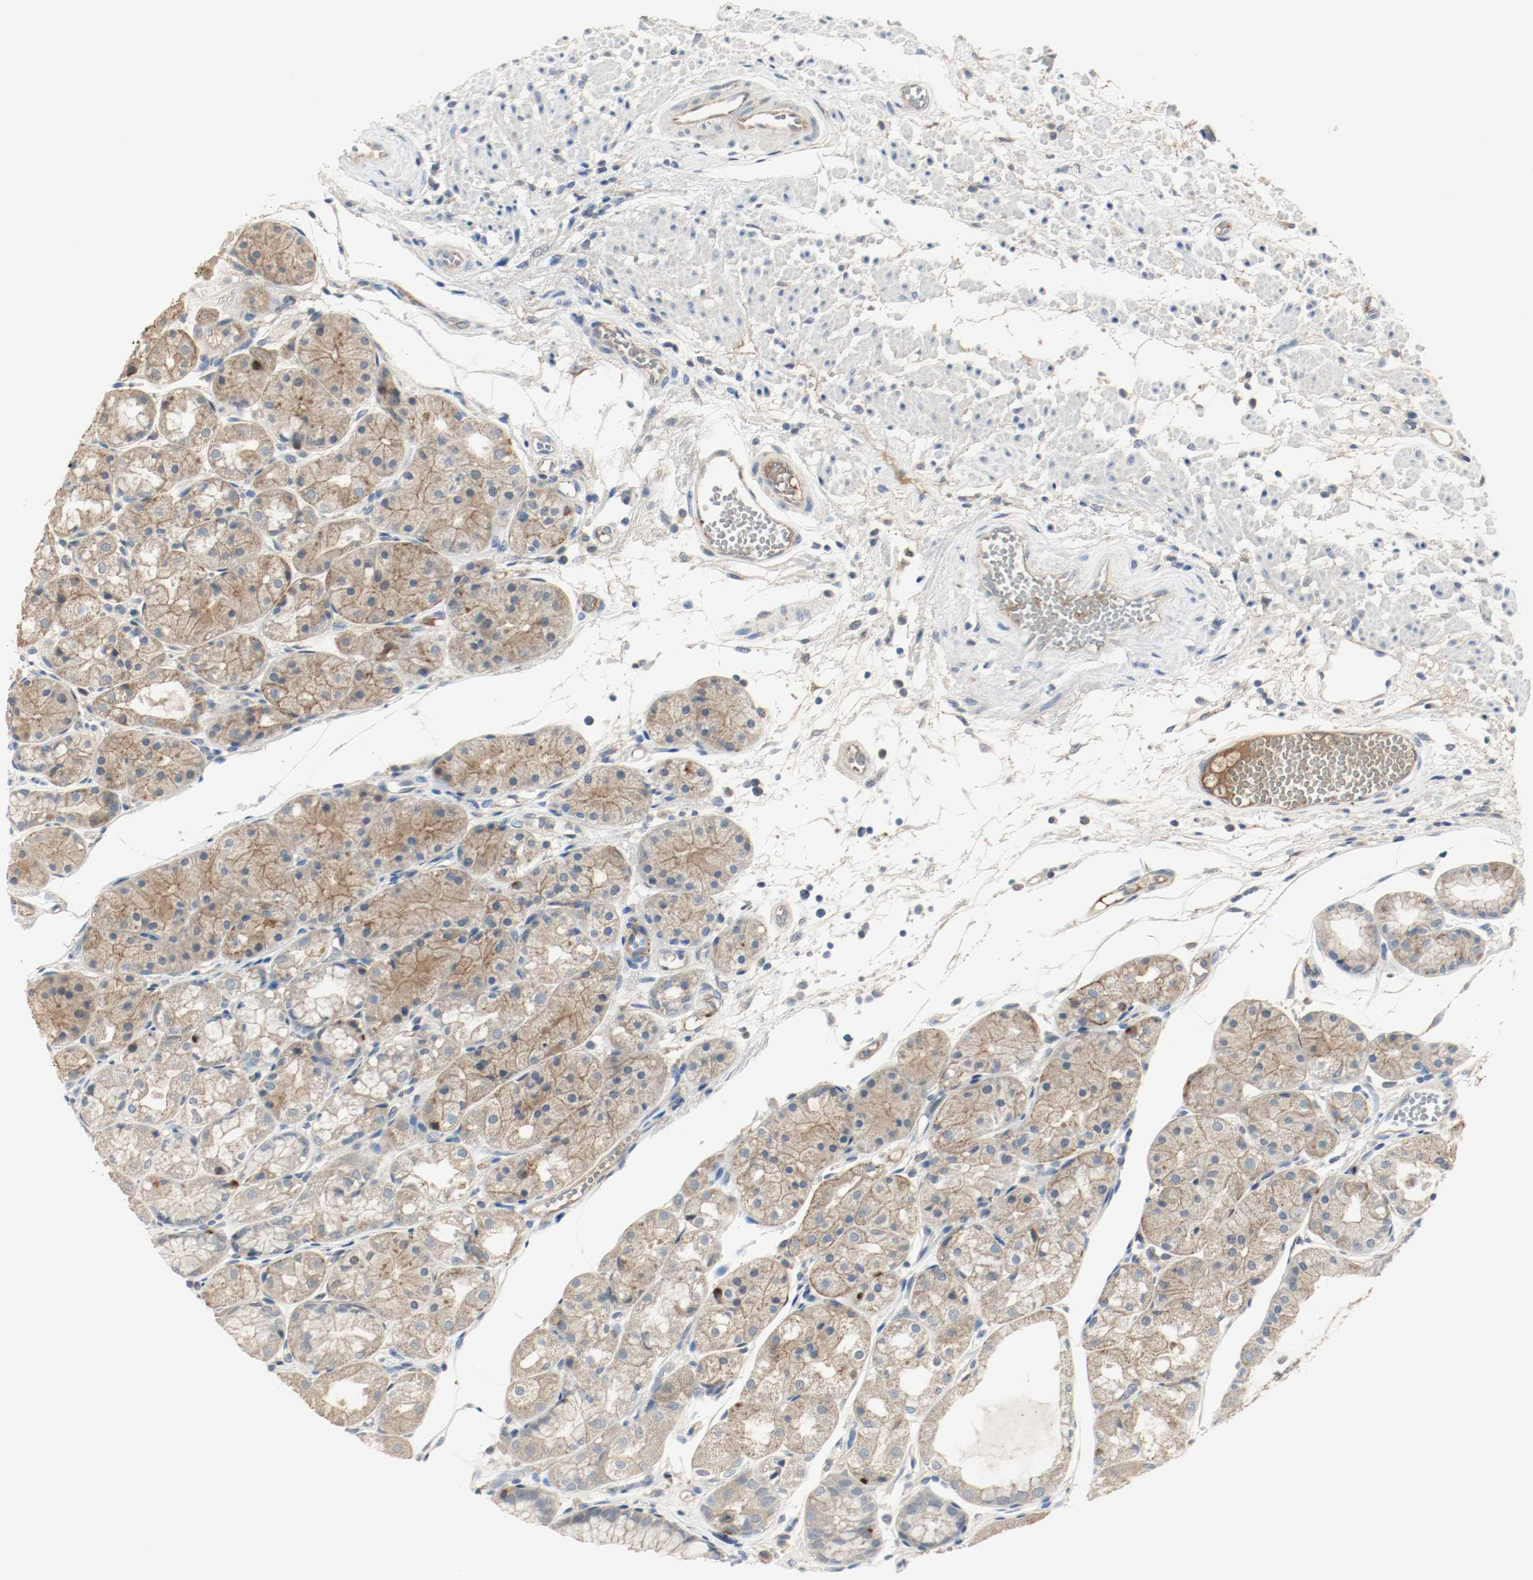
{"staining": {"intensity": "weak", "quantity": ">75%", "location": "cytoplasmic/membranous"}, "tissue": "stomach", "cell_type": "Glandular cells", "image_type": "normal", "snomed": [{"axis": "morphology", "description": "Normal tissue, NOS"}, {"axis": "topography", "description": "Stomach, upper"}], "caption": "Protein staining of benign stomach reveals weak cytoplasmic/membranous expression in approximately >75% of glandular cells.", "gene": "MELTF", "patient": {"sex": "male", "age": 72}}